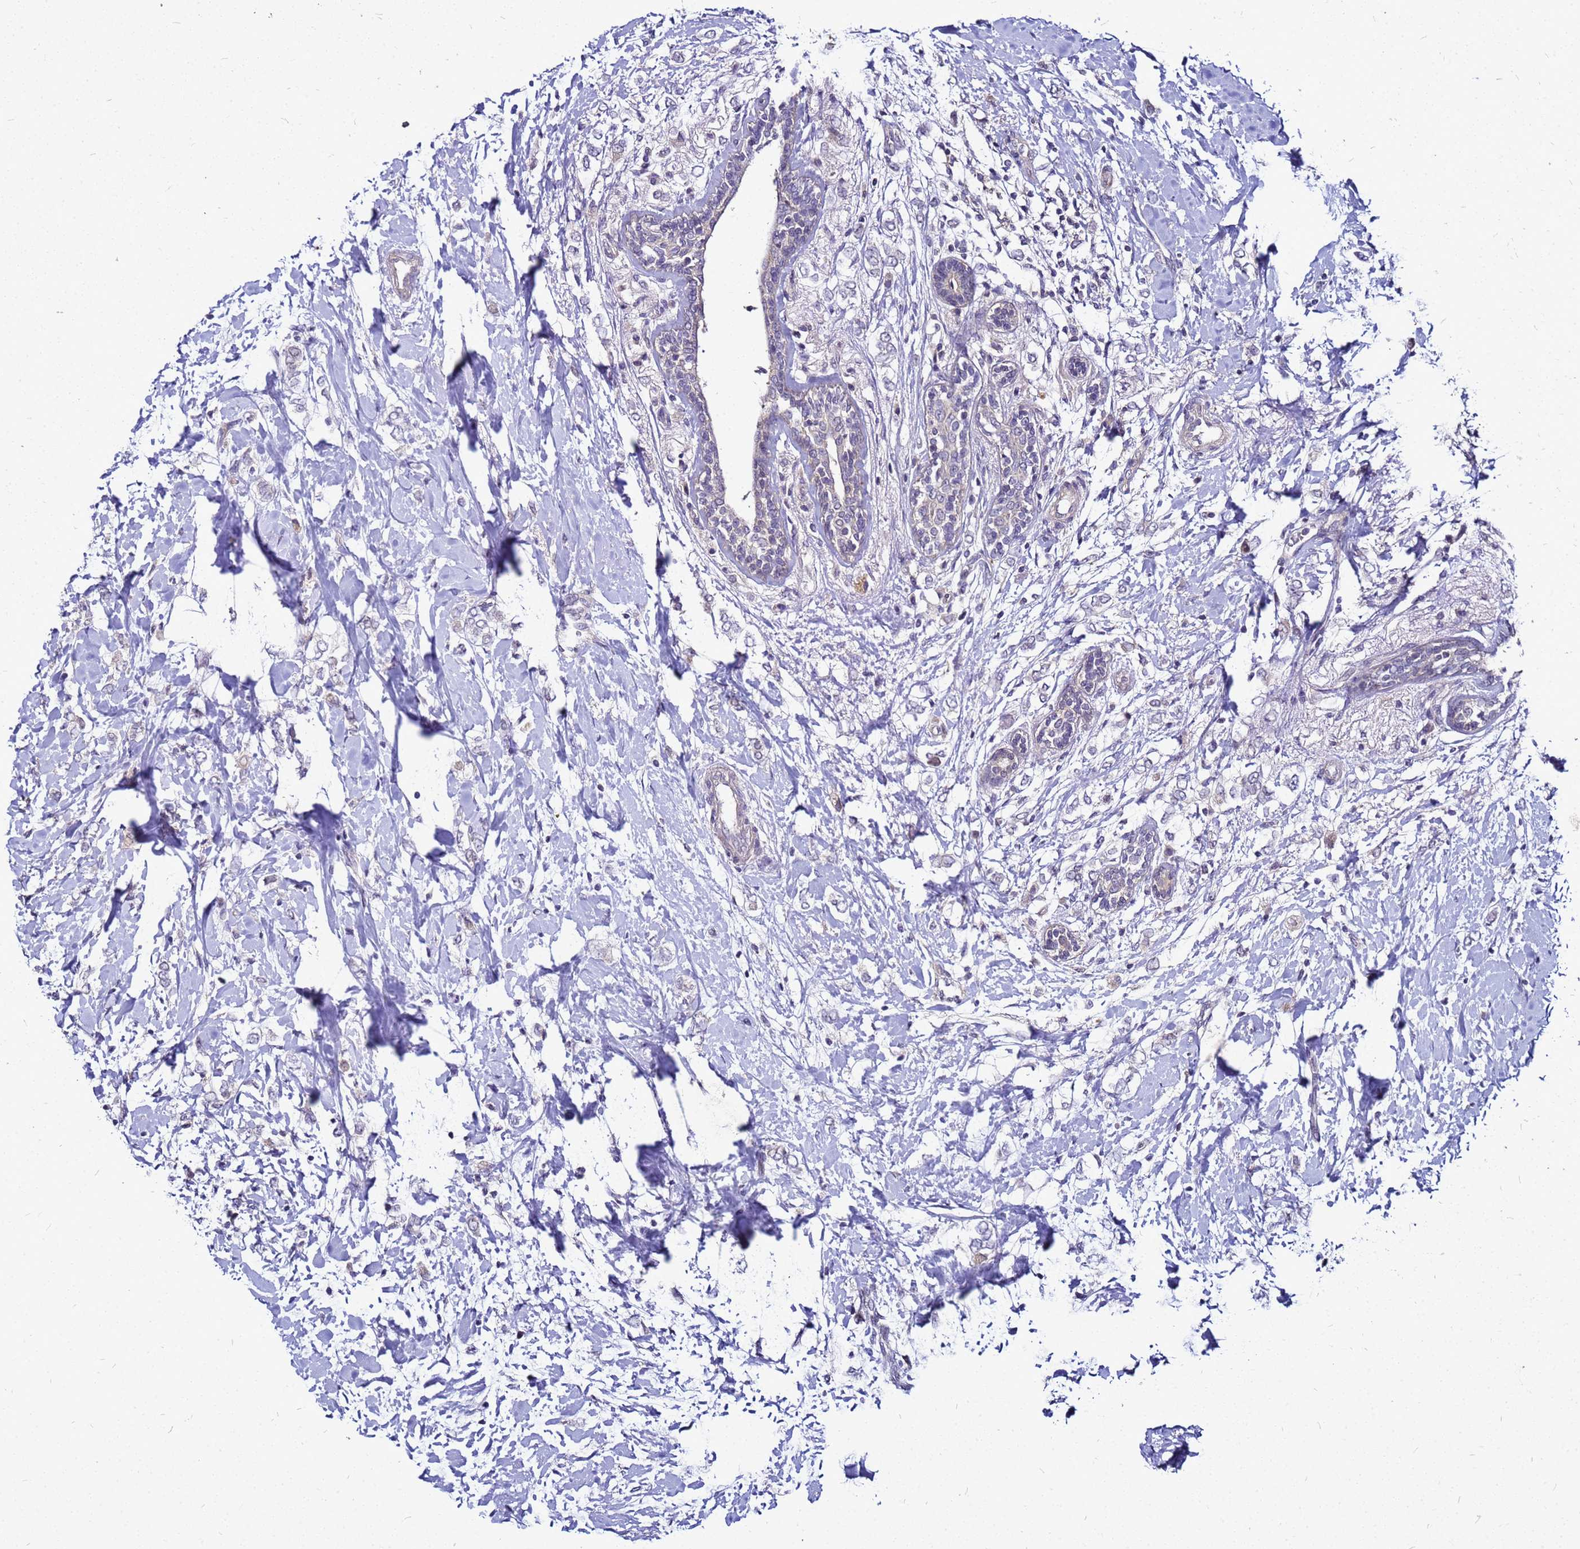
{"staining": {"intensity": "weak", "quantity": "<25%", "location": "cytoplasmic/membranous"}, "tissue": "breast cancer", "cell_type": "Tumor cells", "image_type": "cancer", "snomed": [{"axis": "morphology", "description": "Normal tissue, NOS"}, {"axis": "morphology", "description": "Lobular carcinoma"}, {"axis": "topography", "description": "Breast"}], "caption": "Immunohistochemistry (IHC) image of human breast lobular carcinoma stained for a protein (brown), which reveals no positivity in tumor cells.", "gene": "SAT1", "patient": {"sex": "female", "age": 47}}